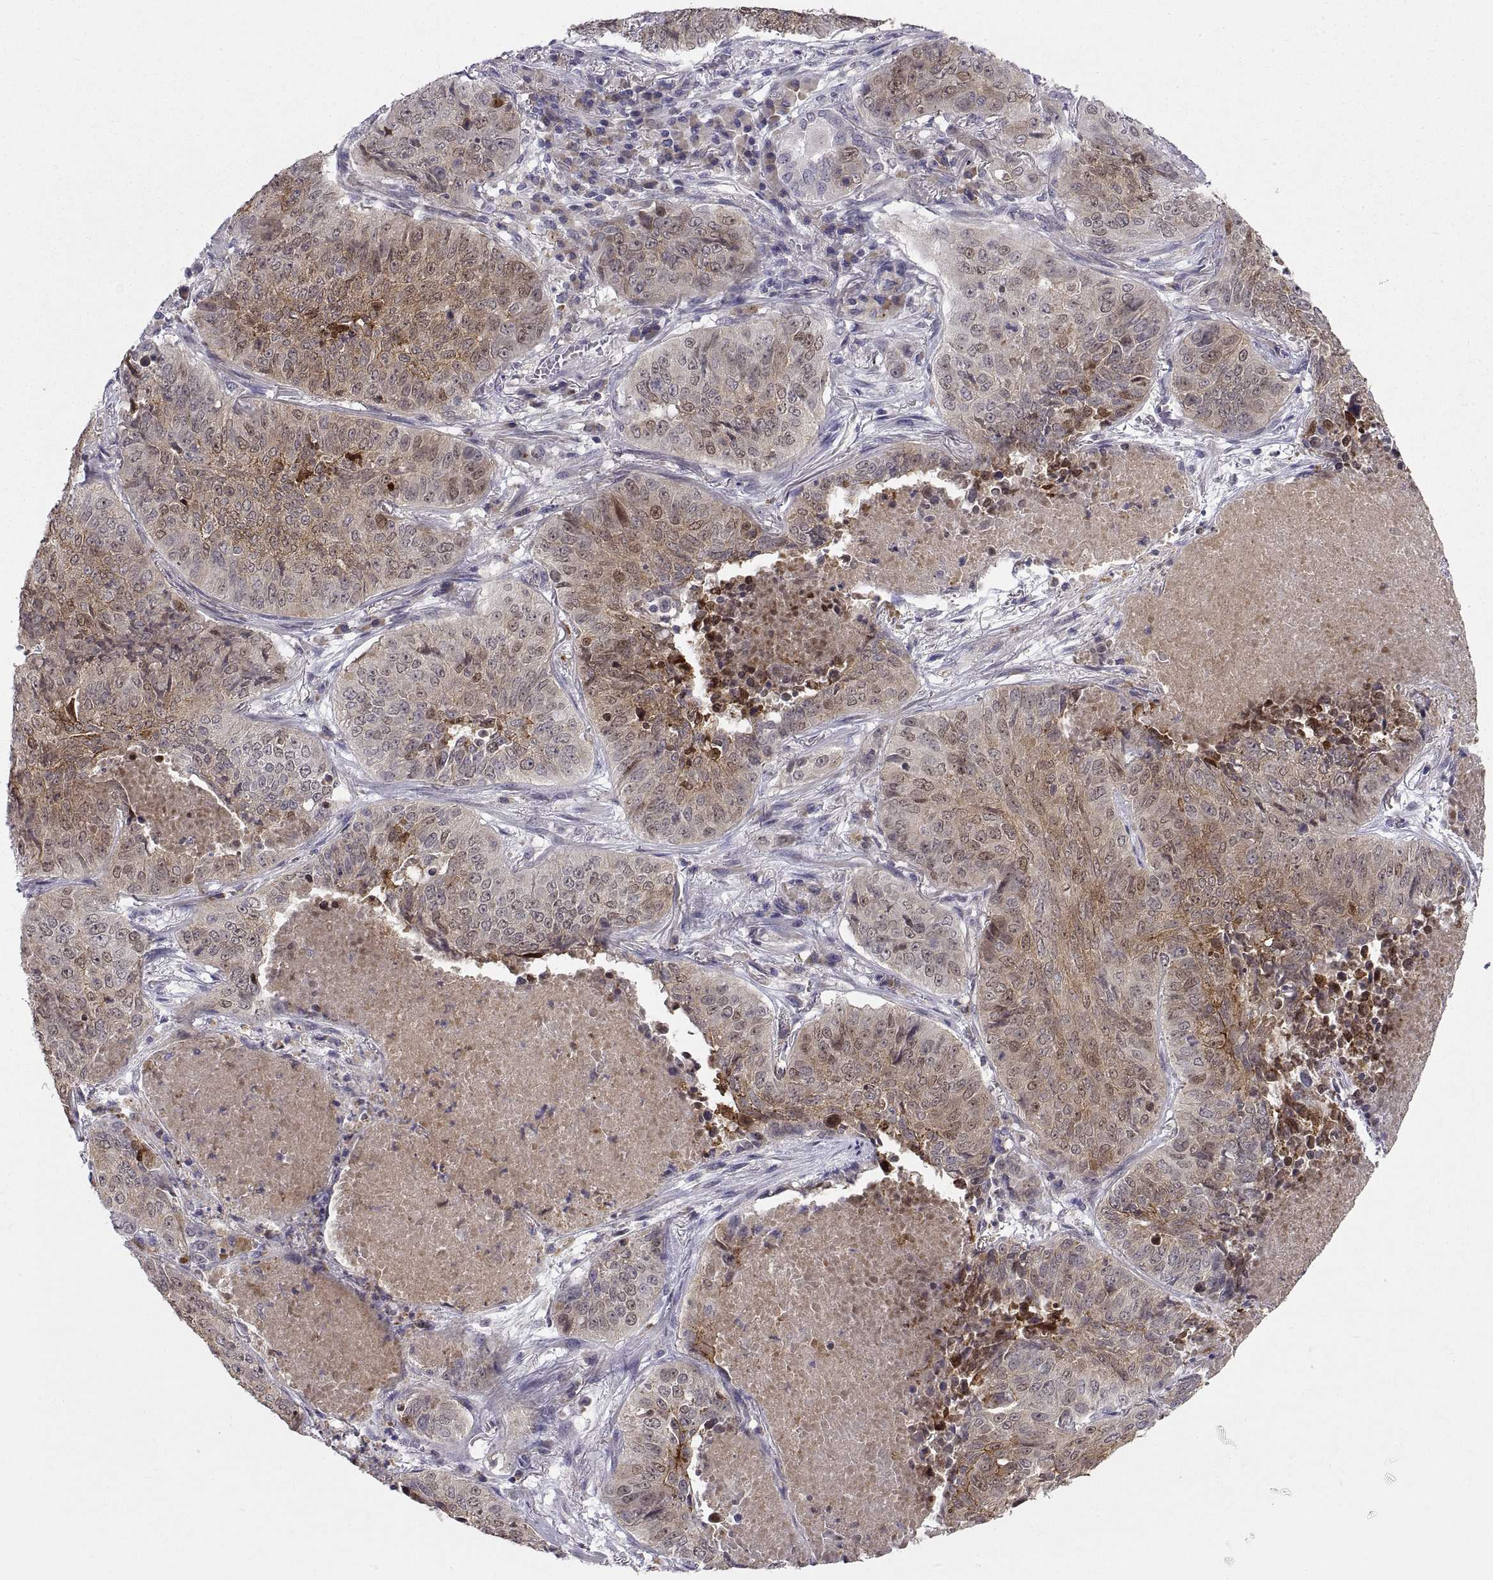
{"staining": {"intensity": "moderate", "quantity": ">75%", "location": "cytoplasmic/membranous"}, "tissue": "lung cancer", "cell_type": "Tumor cells", "image_type": "cancer", "snomed": [{"axis": "morphology", "description": "Normal tissue, NOS"}, {"axis": "morphology", "description": "Squamous cell carcinoma, NOS"}, {"axis": "topography", "description": "Bronchus"}, {"axis": "topography", "description": "Lung"}], "caption": "Lung squamous cell carcinoma stained for a protein shows moderate cytoplasmic/membranous positivity in tumor cells. (Stains: DAB in brown, nuclei in blue, Microscopy: brightfield microscopy at high magnification).", "gene": "PKP1", "patient": {"sex": "male", "age": 64}}